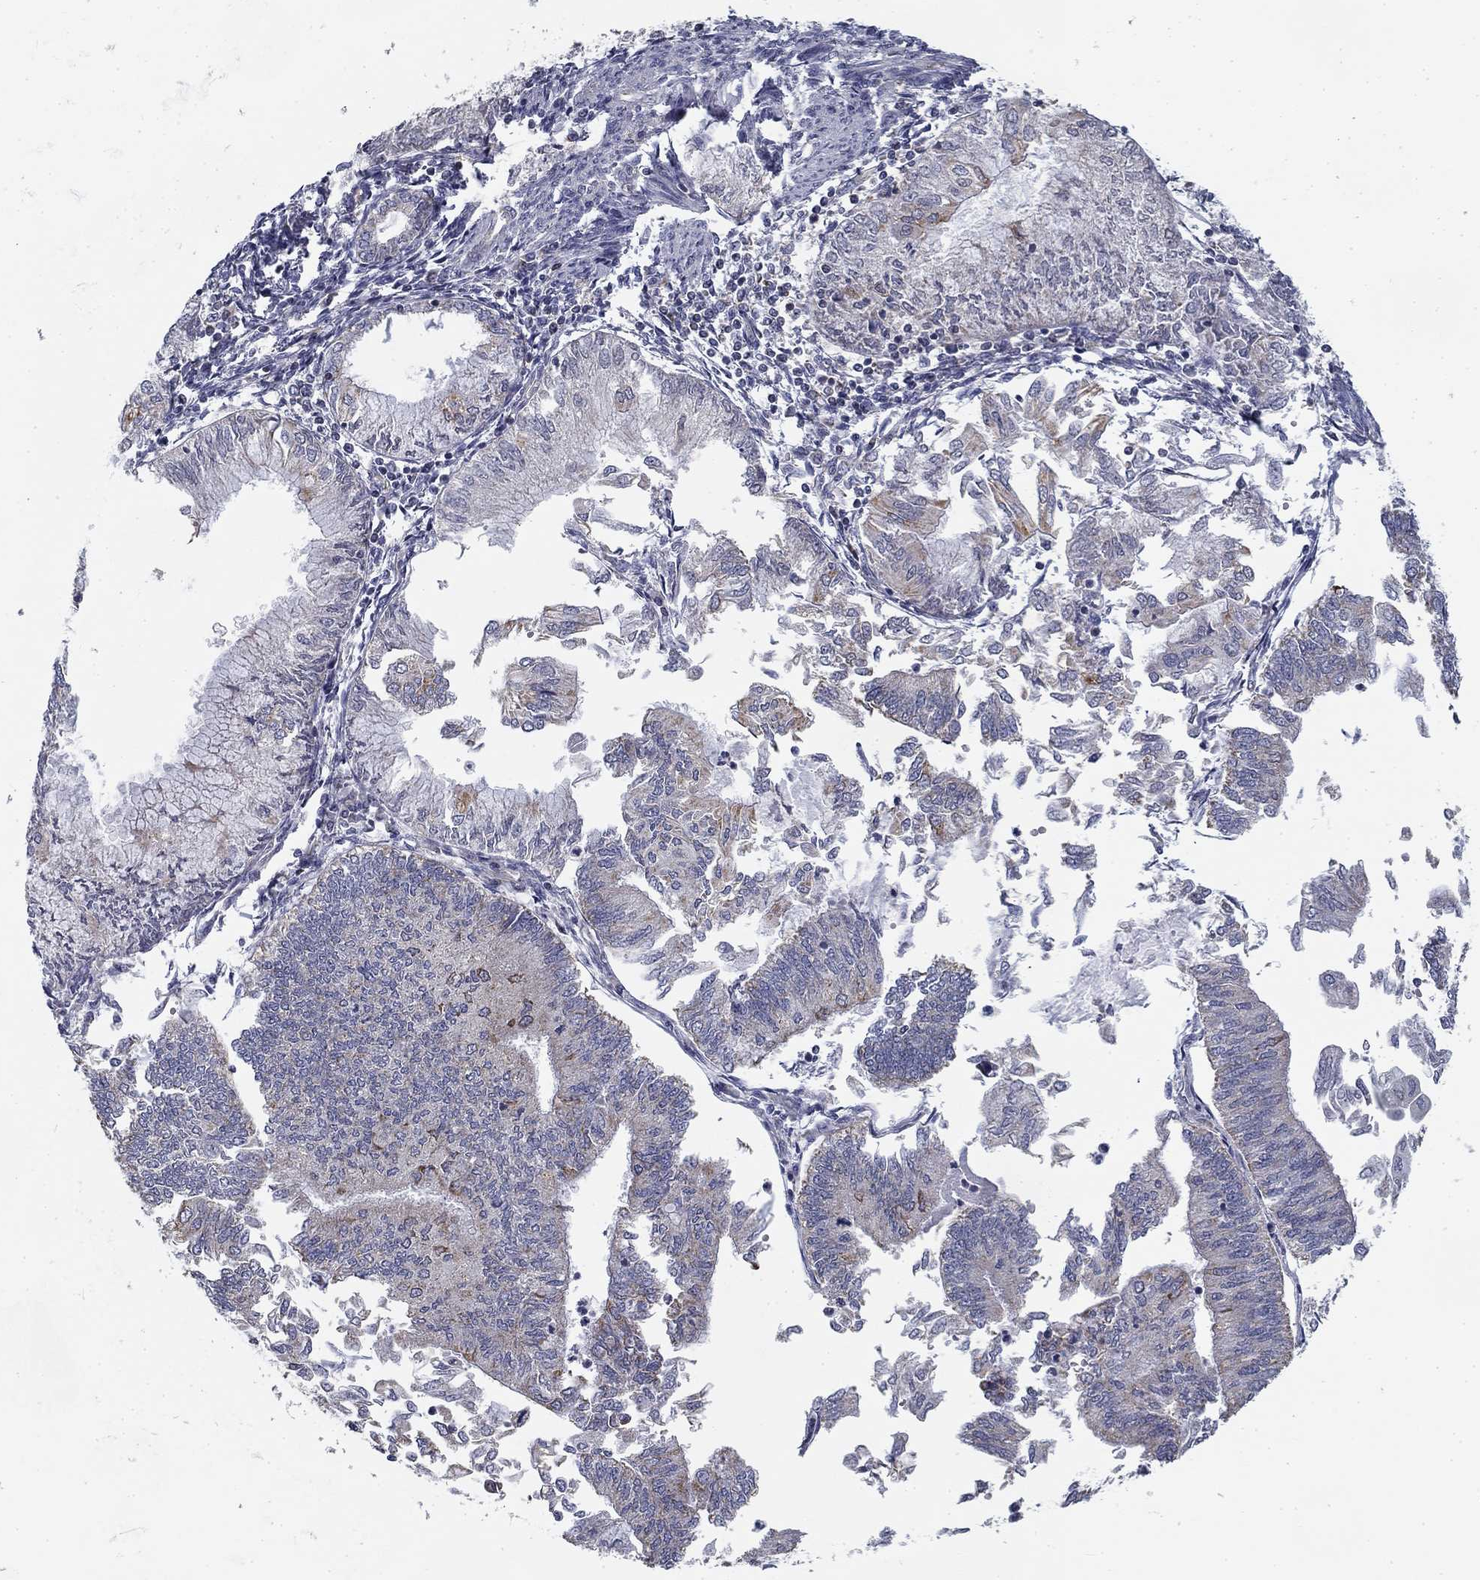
{"staining": {"intensity": "negative", "quantity": "none", "location": "none"}, "tissue": "endometrial cancer", "cell_type": "Tumor cells", "image_type": "cancer", "snomed": [{"axis": "morphology", "description": "Adenocarcinoma, NOS"}, {"axis": "topography", "description": "Endometrium"}], "caption": "High magnification brightfield microscopy of endometrial adenocarcinoma stained with DAB (3,3'-diaminobenzidine) (brown) and counterstained with hematoxylin (blue): tumor cells show no significant staining. (DAB immunohistochemistry (IHC) with hematoxylin counter stain).", "gene": "SLC2A9", "patient": {"sex": "female", "age": 59}}